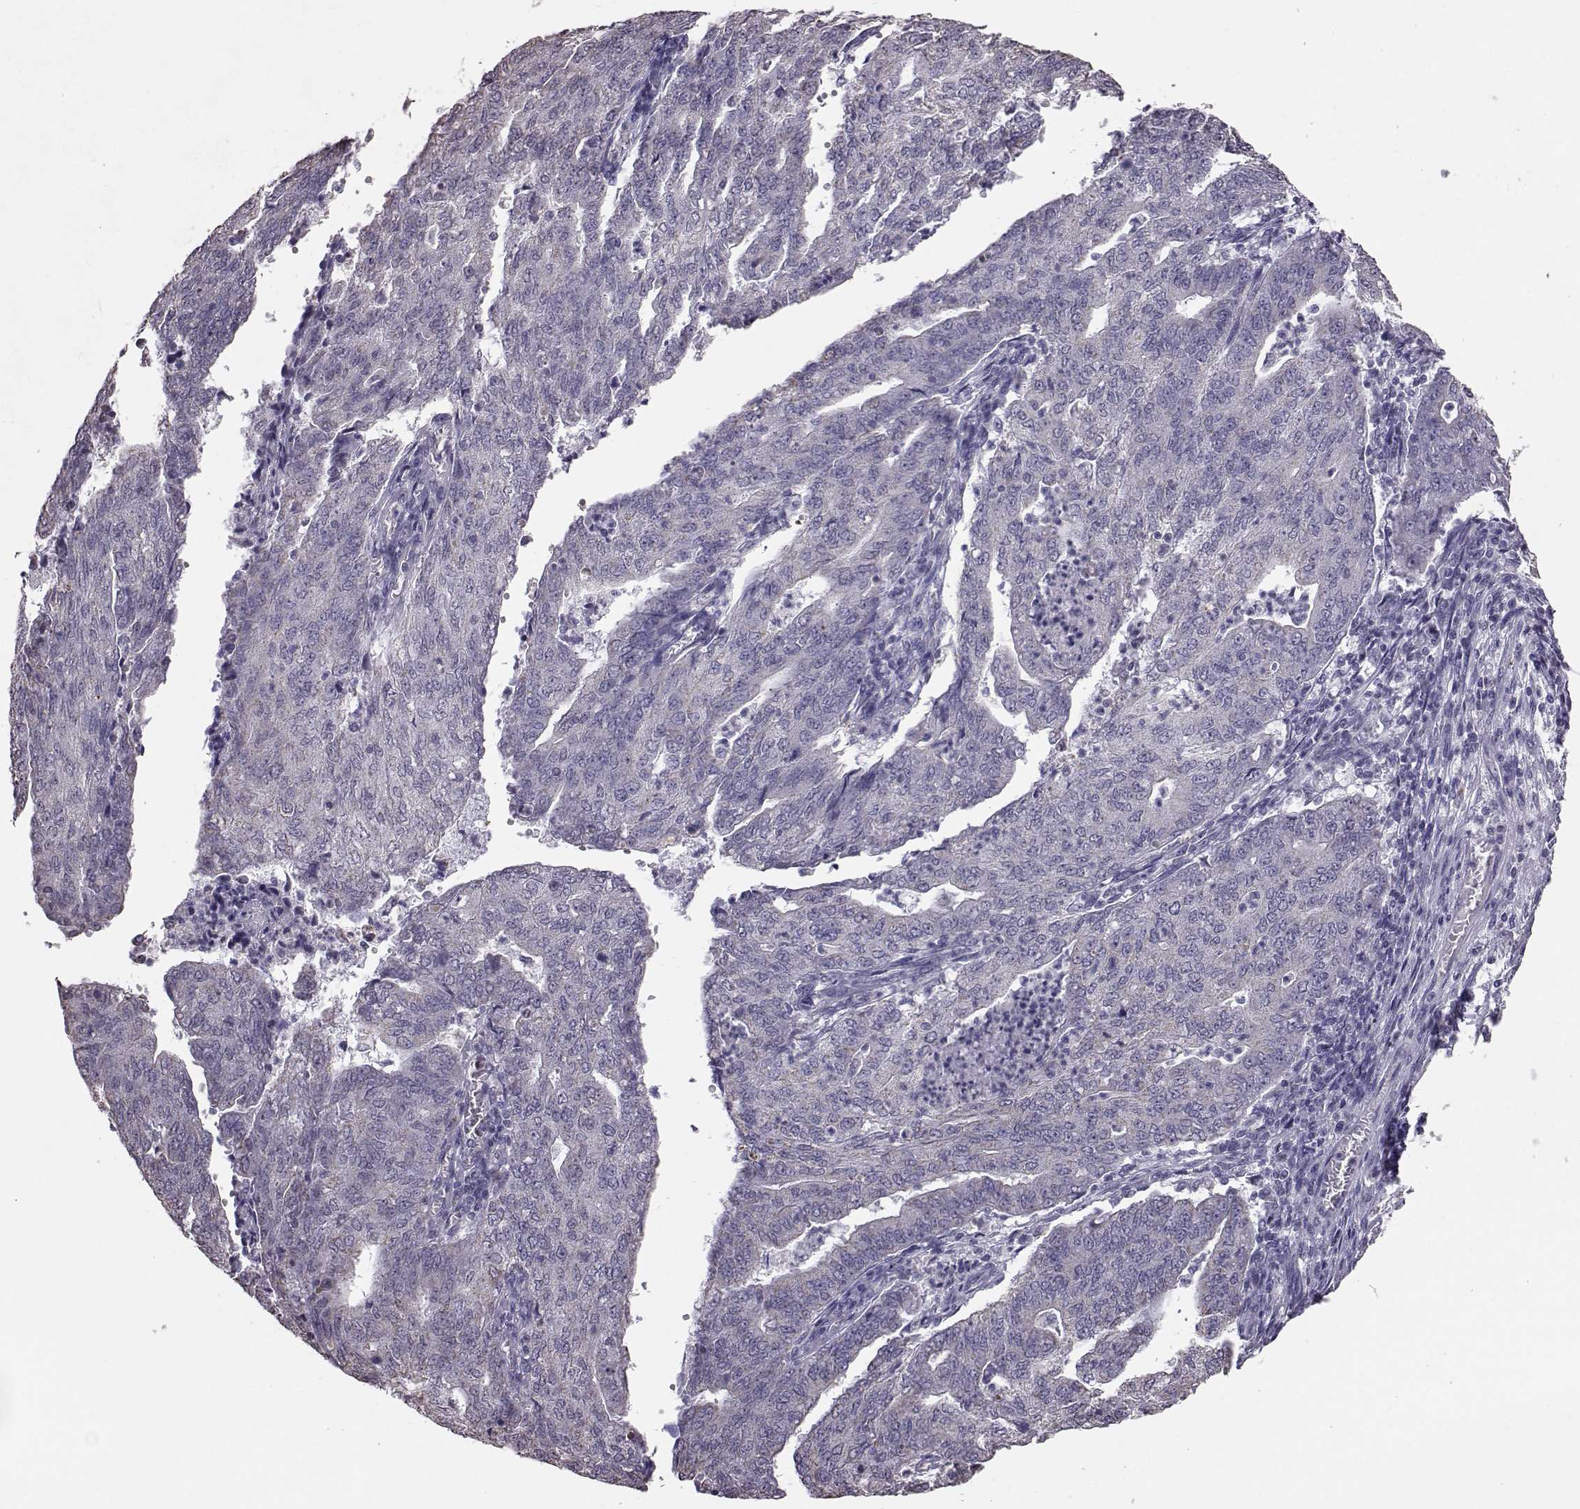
{"staining": {"intensity": "negative", "quantity": "none", "location": "none"}, "tissue": "endometrial cancer", "cell_type": "Tumor cells", "image_type": "cancer", "snomed": [{"axis": "morphology", "description": "Adenocarcinoma, NOS"}, {"axis": "topography", "description": "Endometrium"}], "caption": "The IHC micrograph has no significant positivity in tumor cells of adenocarcinoma (endometrial) tissue. (Immunohistochemistry (ihc), brightfield microscopy, high magnification).", "gene": "ALDH3A1", "patient": {"sex": "female", "age": 82}}